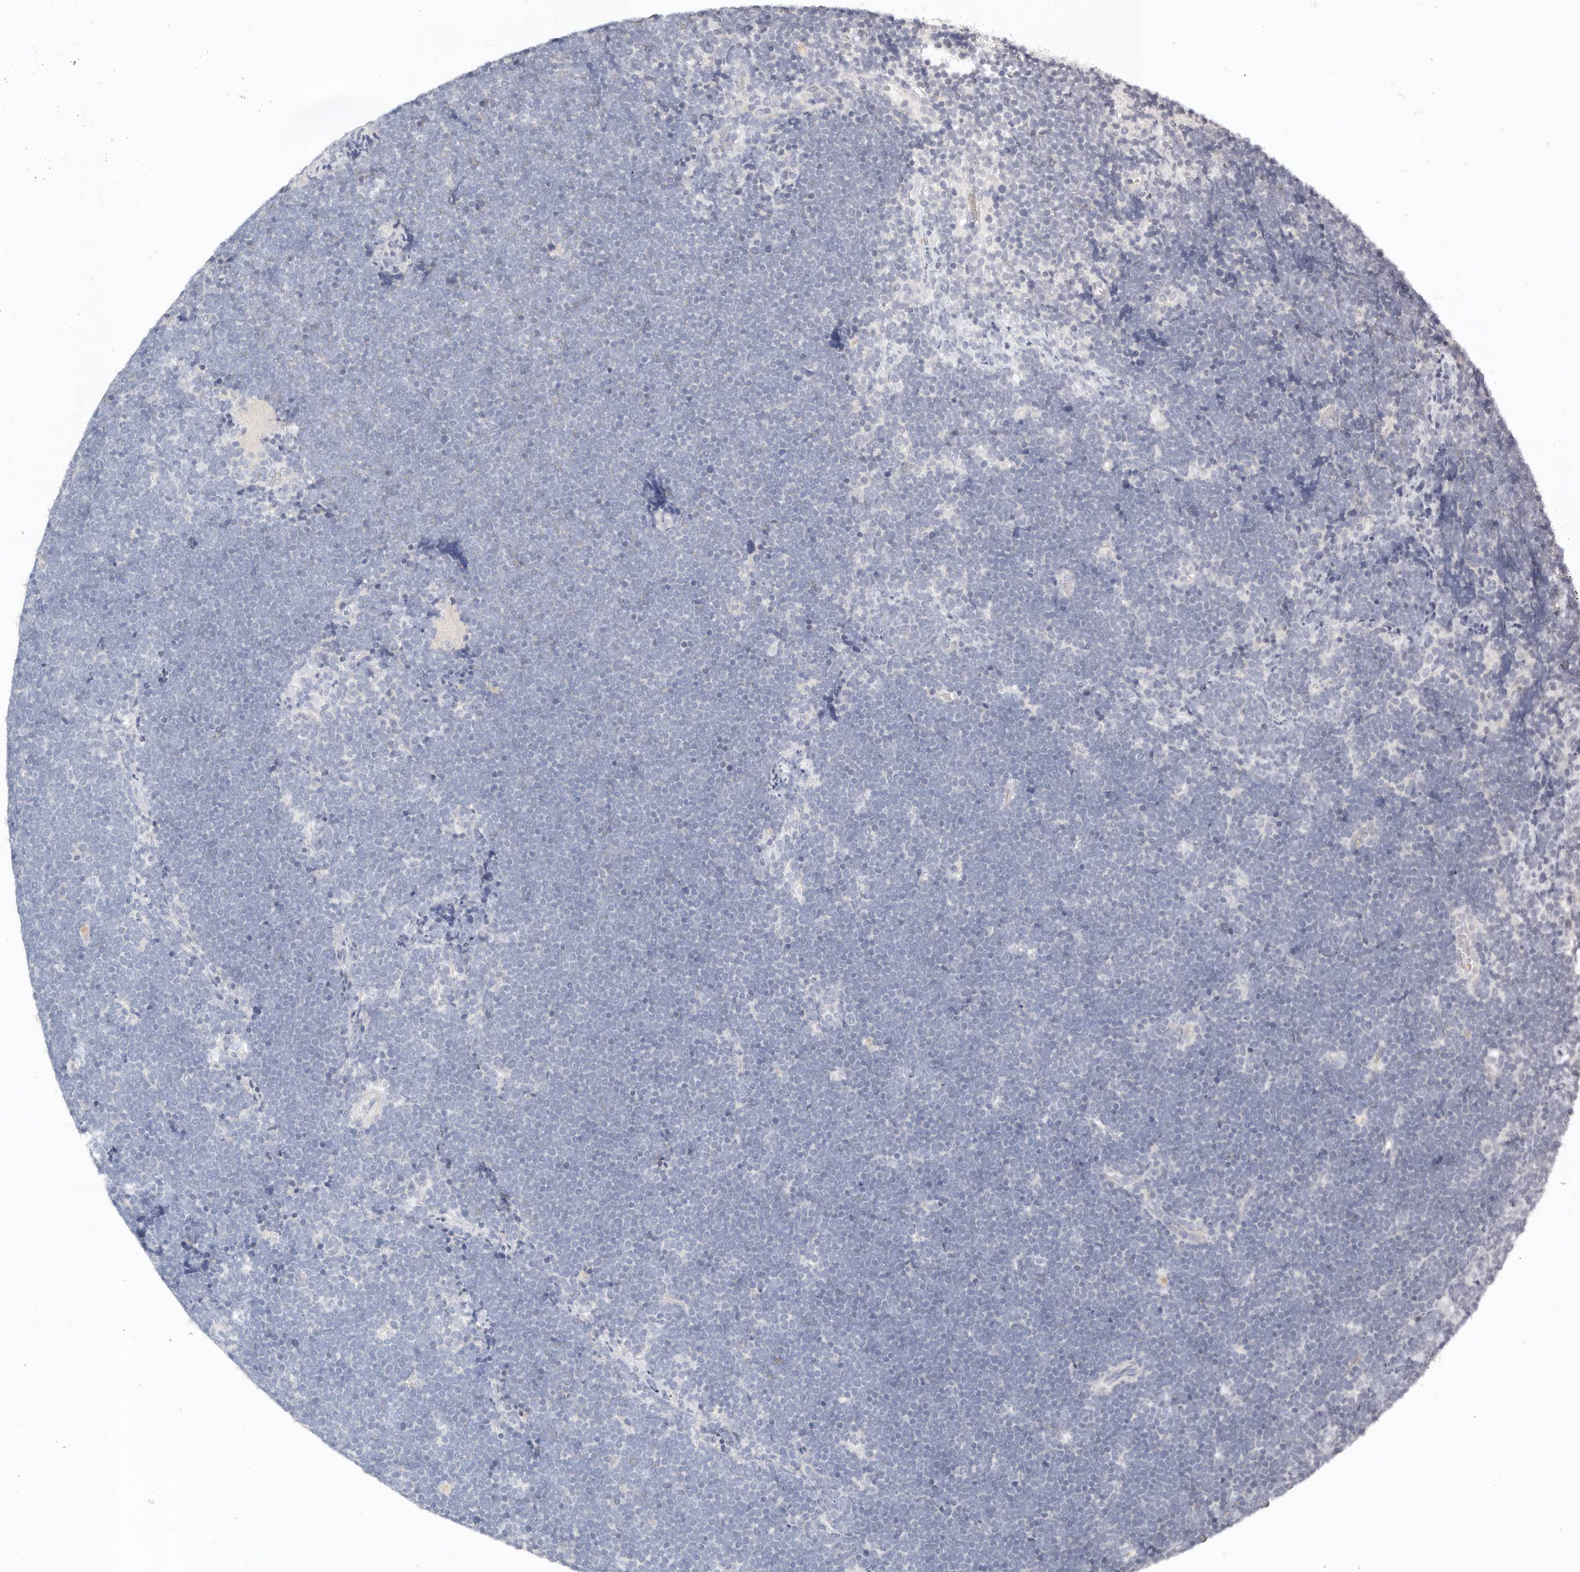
{"staining": {"intensity": "negative", "quantity": "none", "location": "none"}, "tissue": "lymphoma", "cell_type": "Tumor cells", "image_type": "cancer", "snomed": [{"axis": "morphology", "description": "Malignant lymphoma, non-Hodgkin's type, High grade"}, {"axis": "topography", "description": "Lymph node"}], "caption": "Lymphoma was stained to show a protein in brown. There is no significant staining in tumor cells. Nuclei are stained in blue.", "gene": "TMEM63B", "patient": {"sex": "male", "age": 13}}